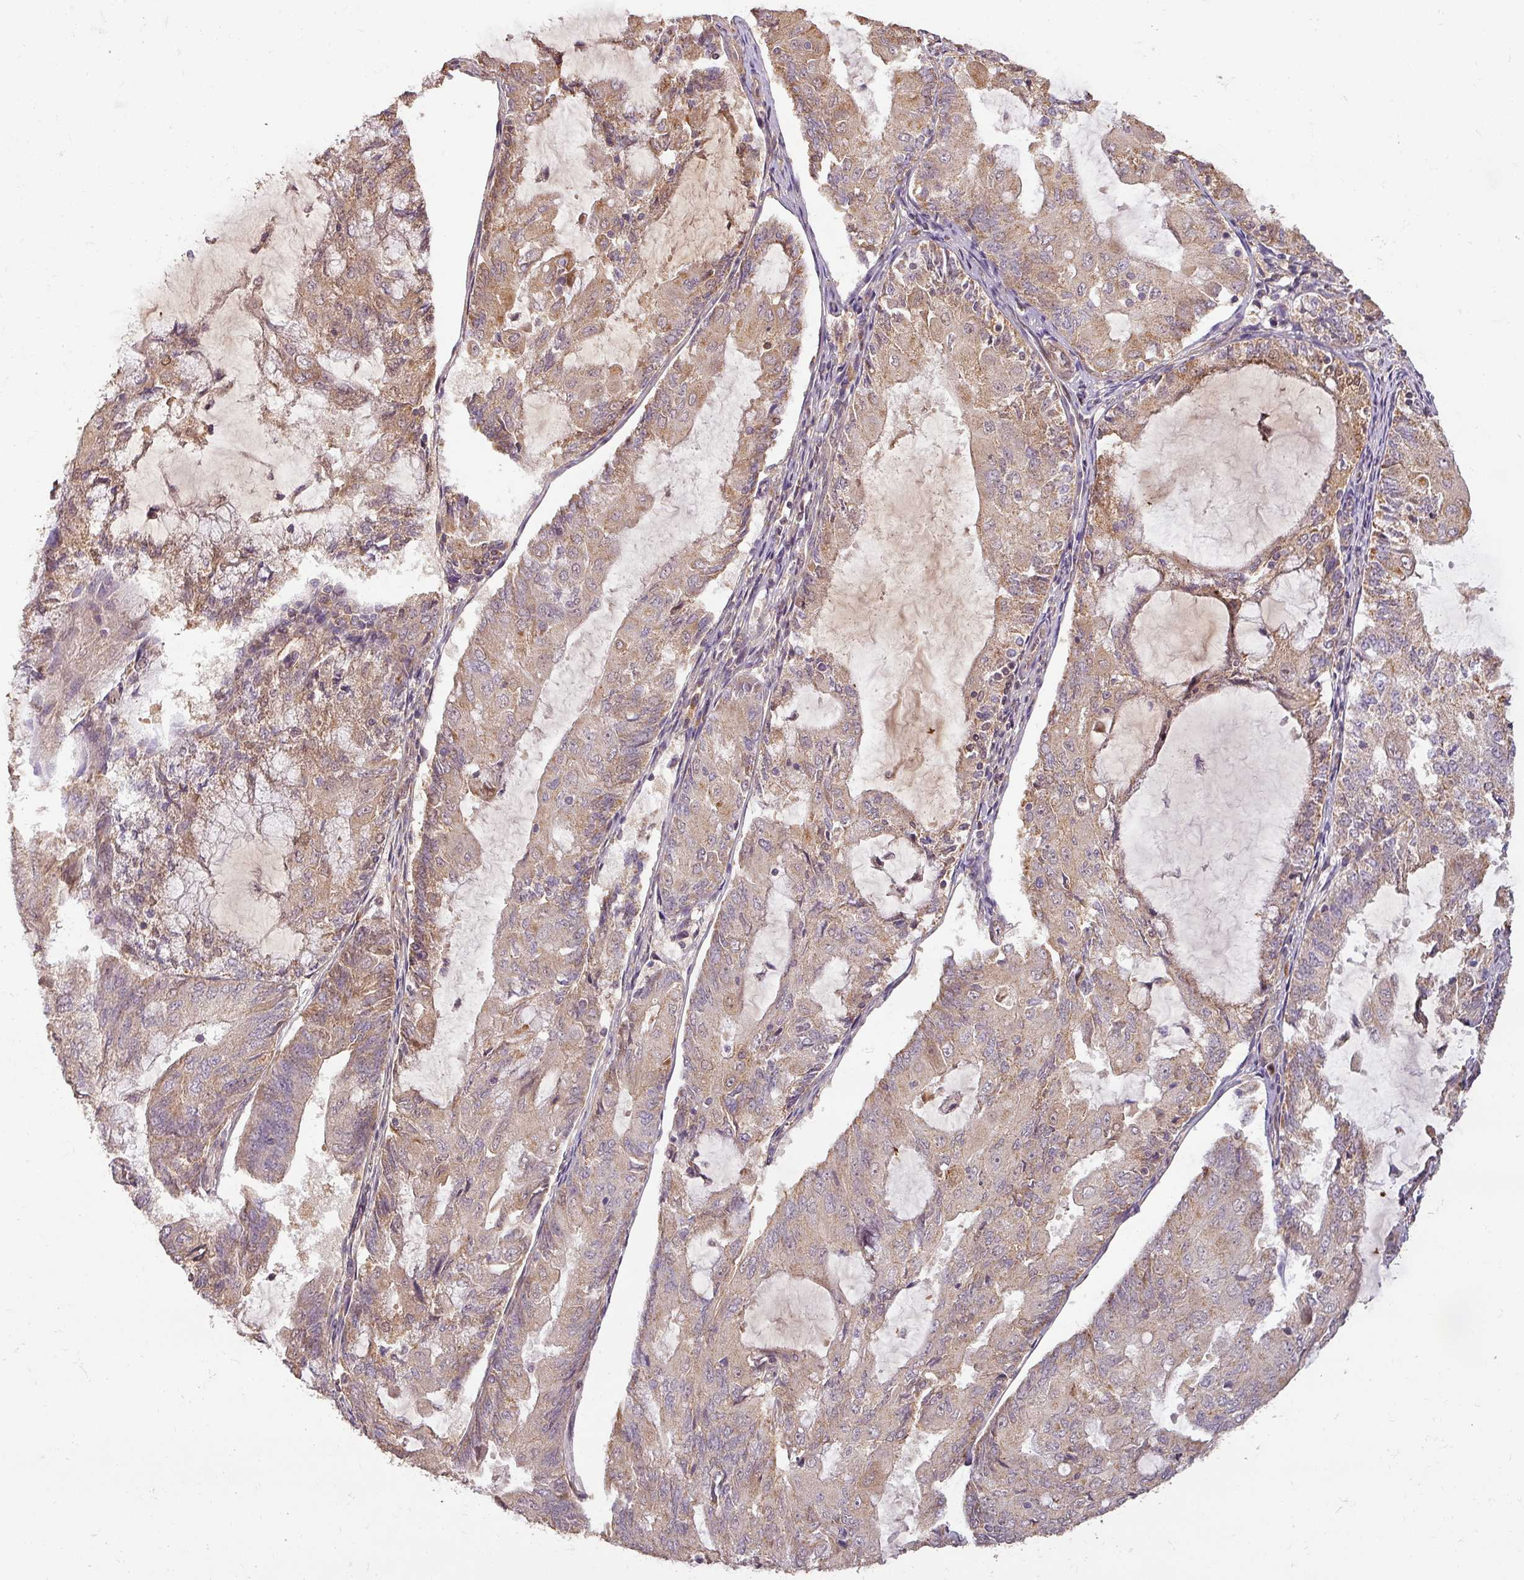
{"staining": {"intensity": "moderate", "quantity": "25%-75%", "location": "cytoplasmic/membranous"}, "tissue": "endometrial cancer", "cell_type": "Tumor cells", "image_type": "cancer", "snomed": [{"axis": "morphology", "description": "Adenocarcinoma, NOS"}, {"axis": "topography", "description": "Endometrium"}], "caption": "A brown stain labels moderate cytoplasmic/membranous positivity of a protein in endometrial adenocarcinoma tumor cells.", "gene": "BPIFB3", "patient": {"sex": "female", "age": 81}}